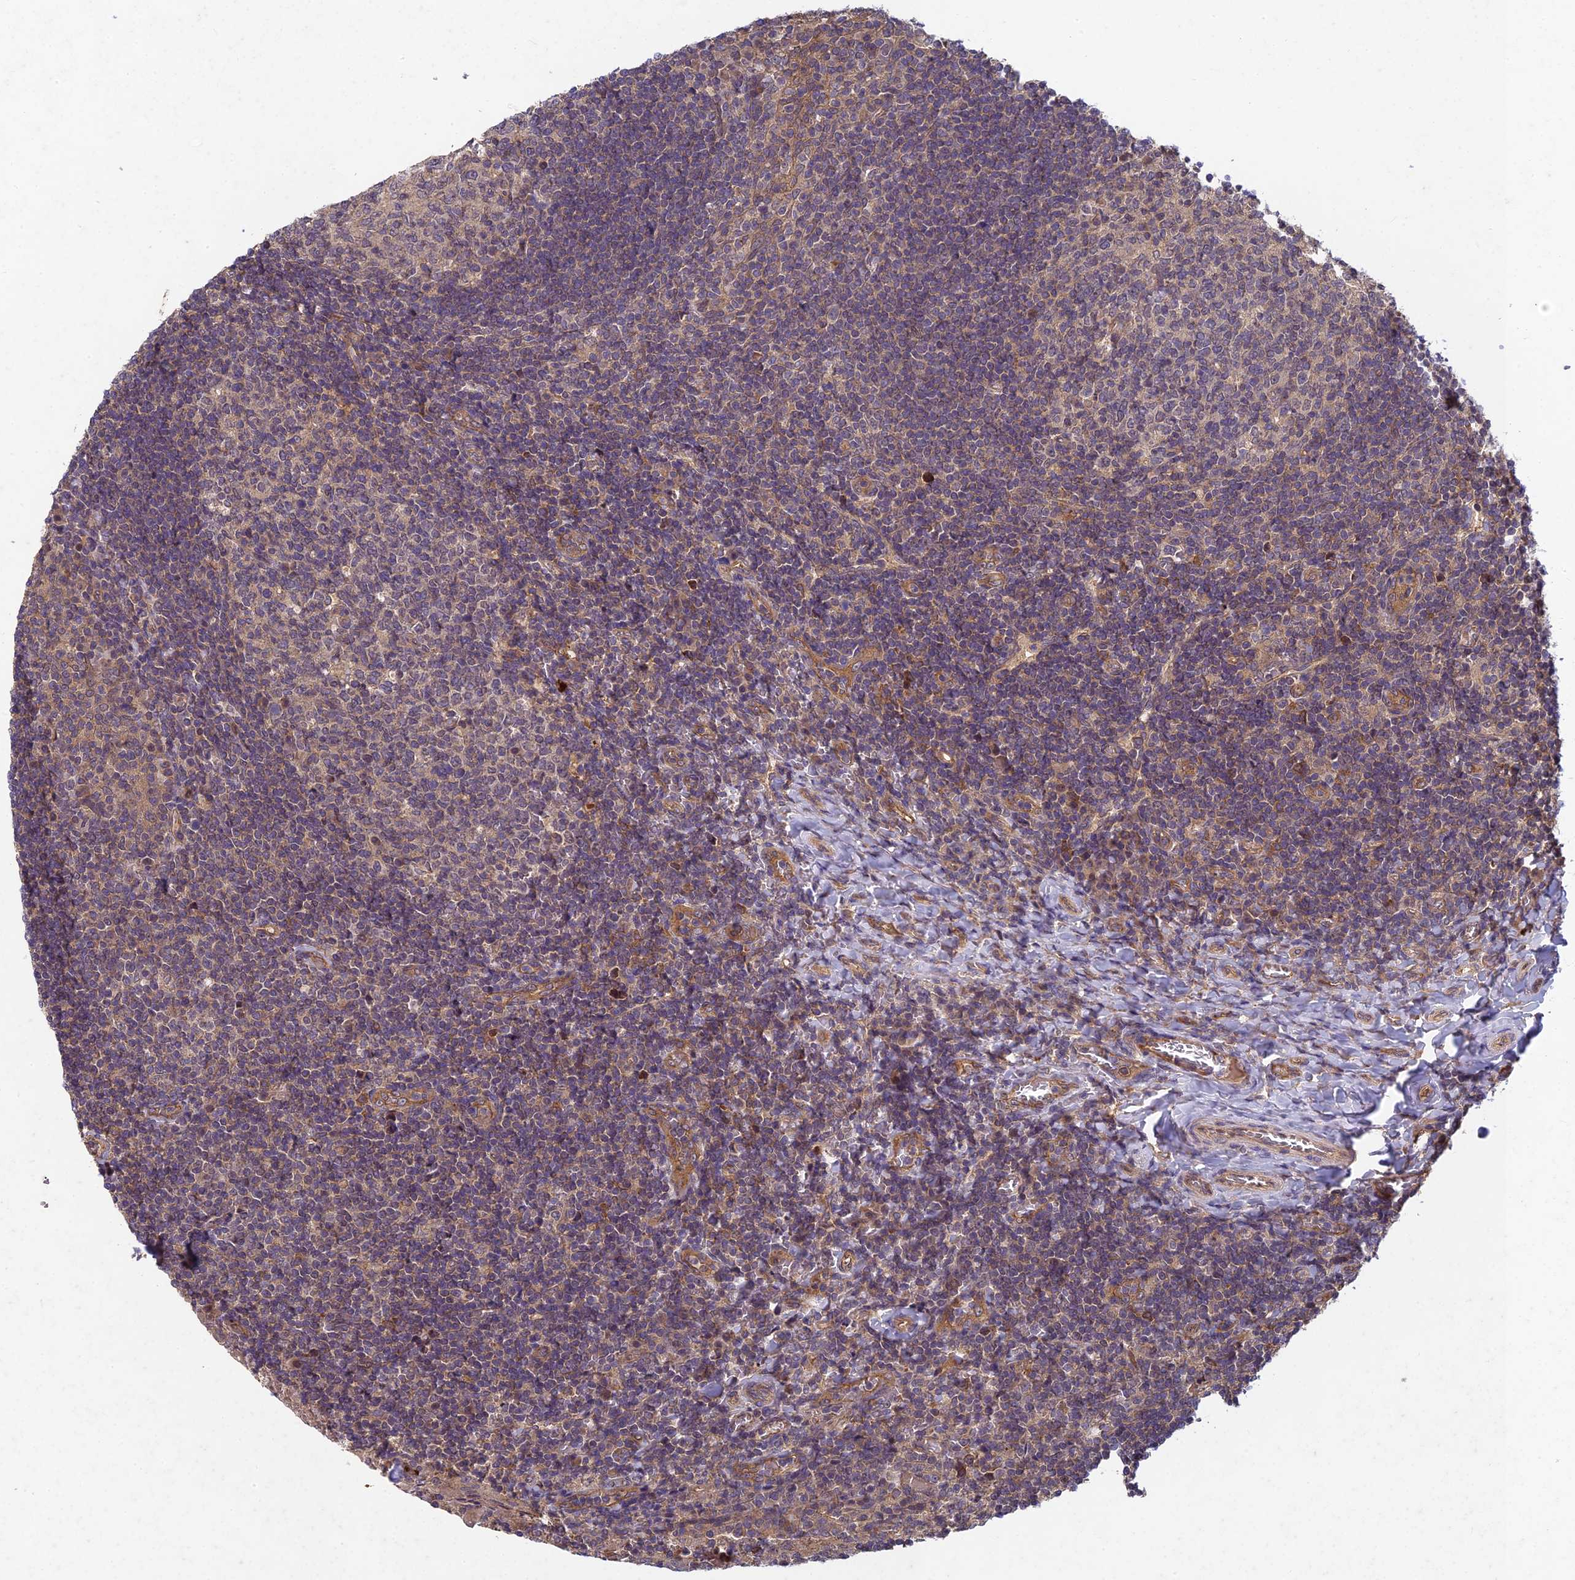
{"staining": {"intensity": "negative", "quantity": "none", "location": "none"}, "tissue": "tonsil", "cell_type": "Germinal center cells", "image_type": "normal", "snomed": [{"axis": "morphology", "description": "Normal tissue, NOS"}, {"axis": "topography", "description": "Tonsil"}], "caption": "Benign tonsil was stained to show a protein in brown. There is no significant expression in germinal center cells. (DAB (3,3'-diaminobenzidine) immunohistochemistry (IHC) visualized using brightfield microscopy, high magnification).", "gene": "PIKFYVE", "patient": {"sex": "female", "age": 10}}